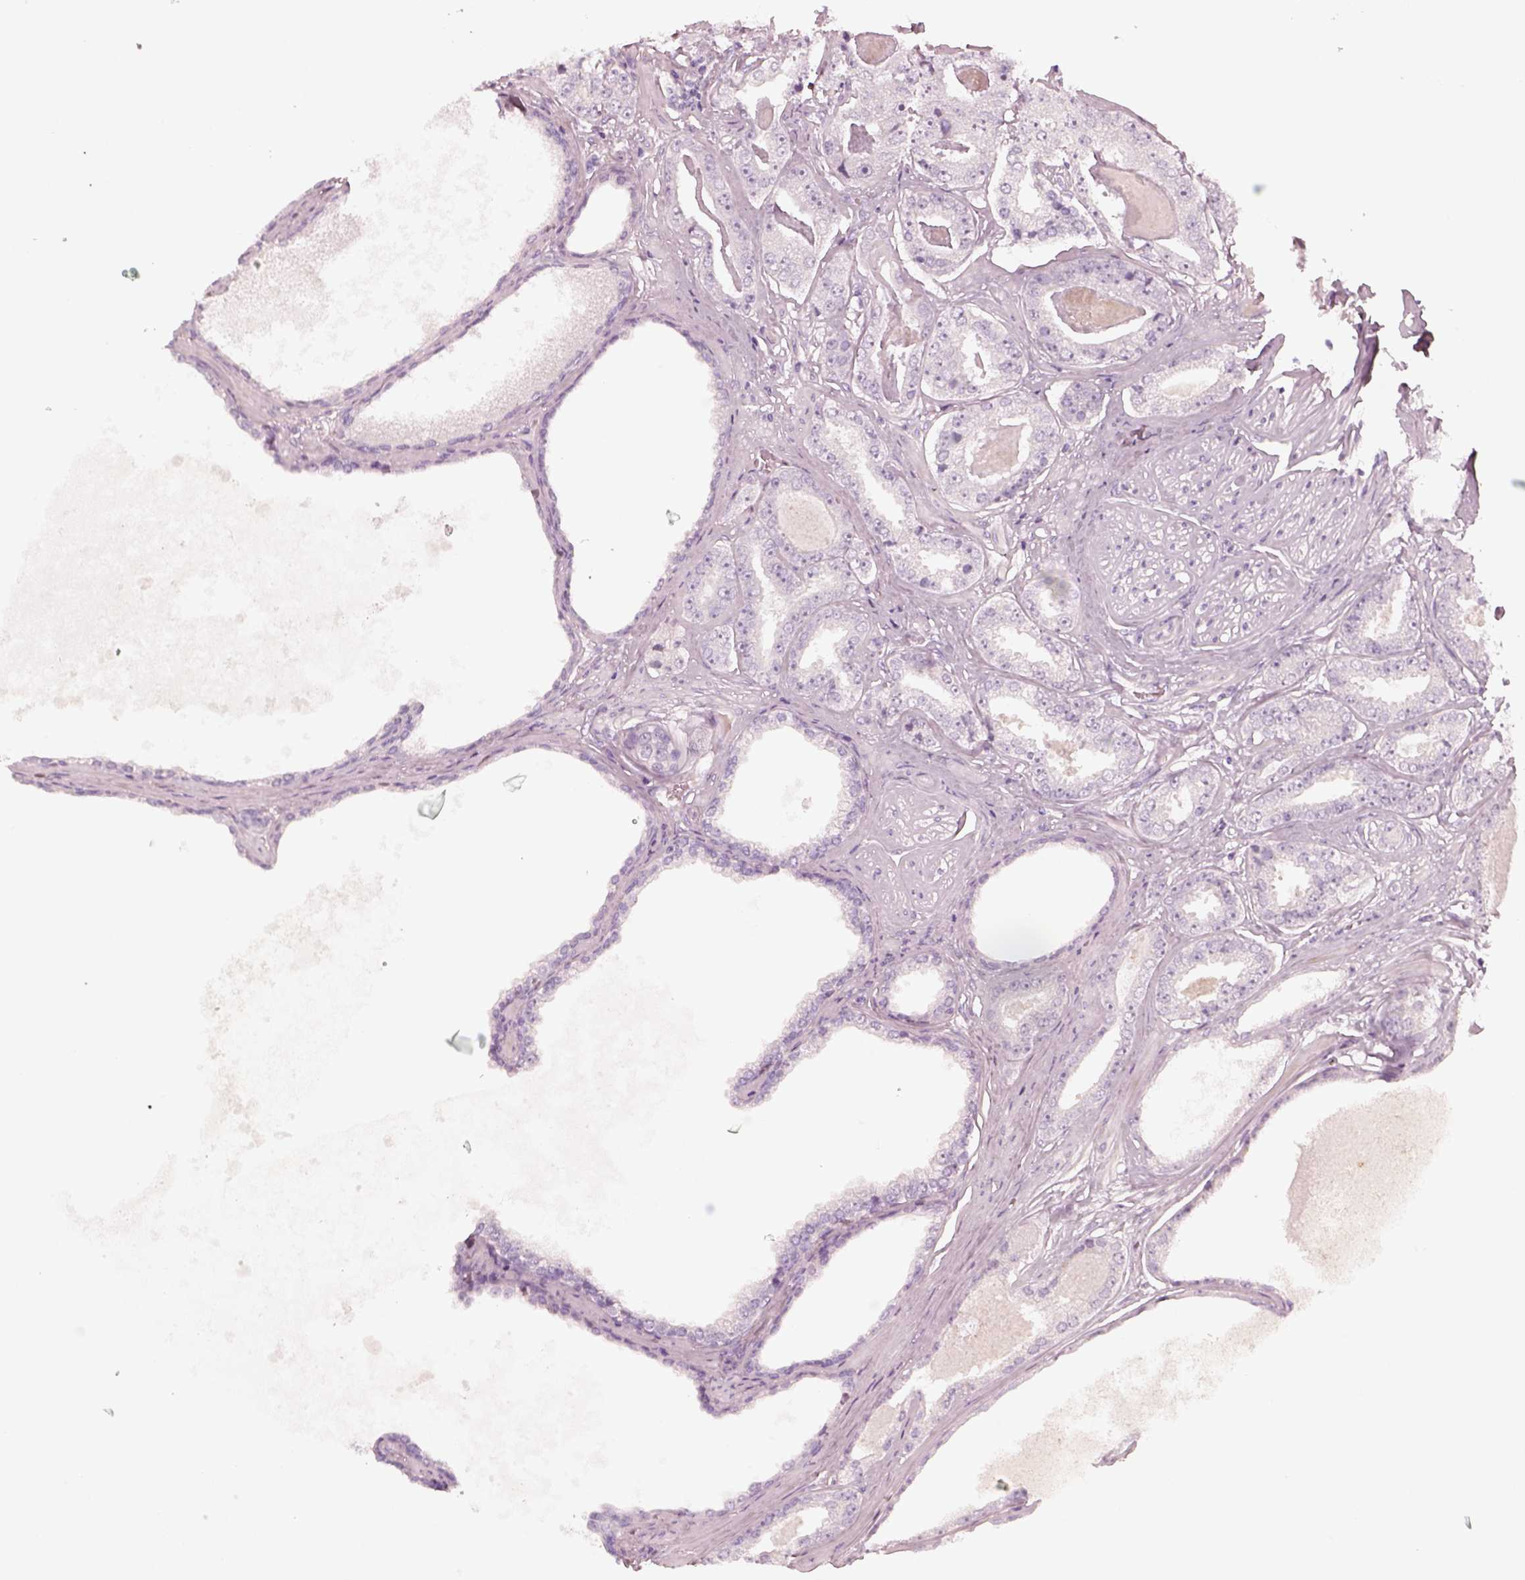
{"staining": {"intensity": "negative", "quantity": "none", "location": "none"}, "tissue": "prostate cancer", "cell_type": "Tumor cells", "image_type": "cancer", "snomed": [{"axis": "morphology", "description": "Adenocarcinoma, NOS"}, {"axis": "topography", "description": "Prostate"}], "caption": "Micrograph shows no protein staining in tumor cells of prostate cancer tissue.", "gene": "SPATA6L", "patient": {"sex": "male", "age": 64}}